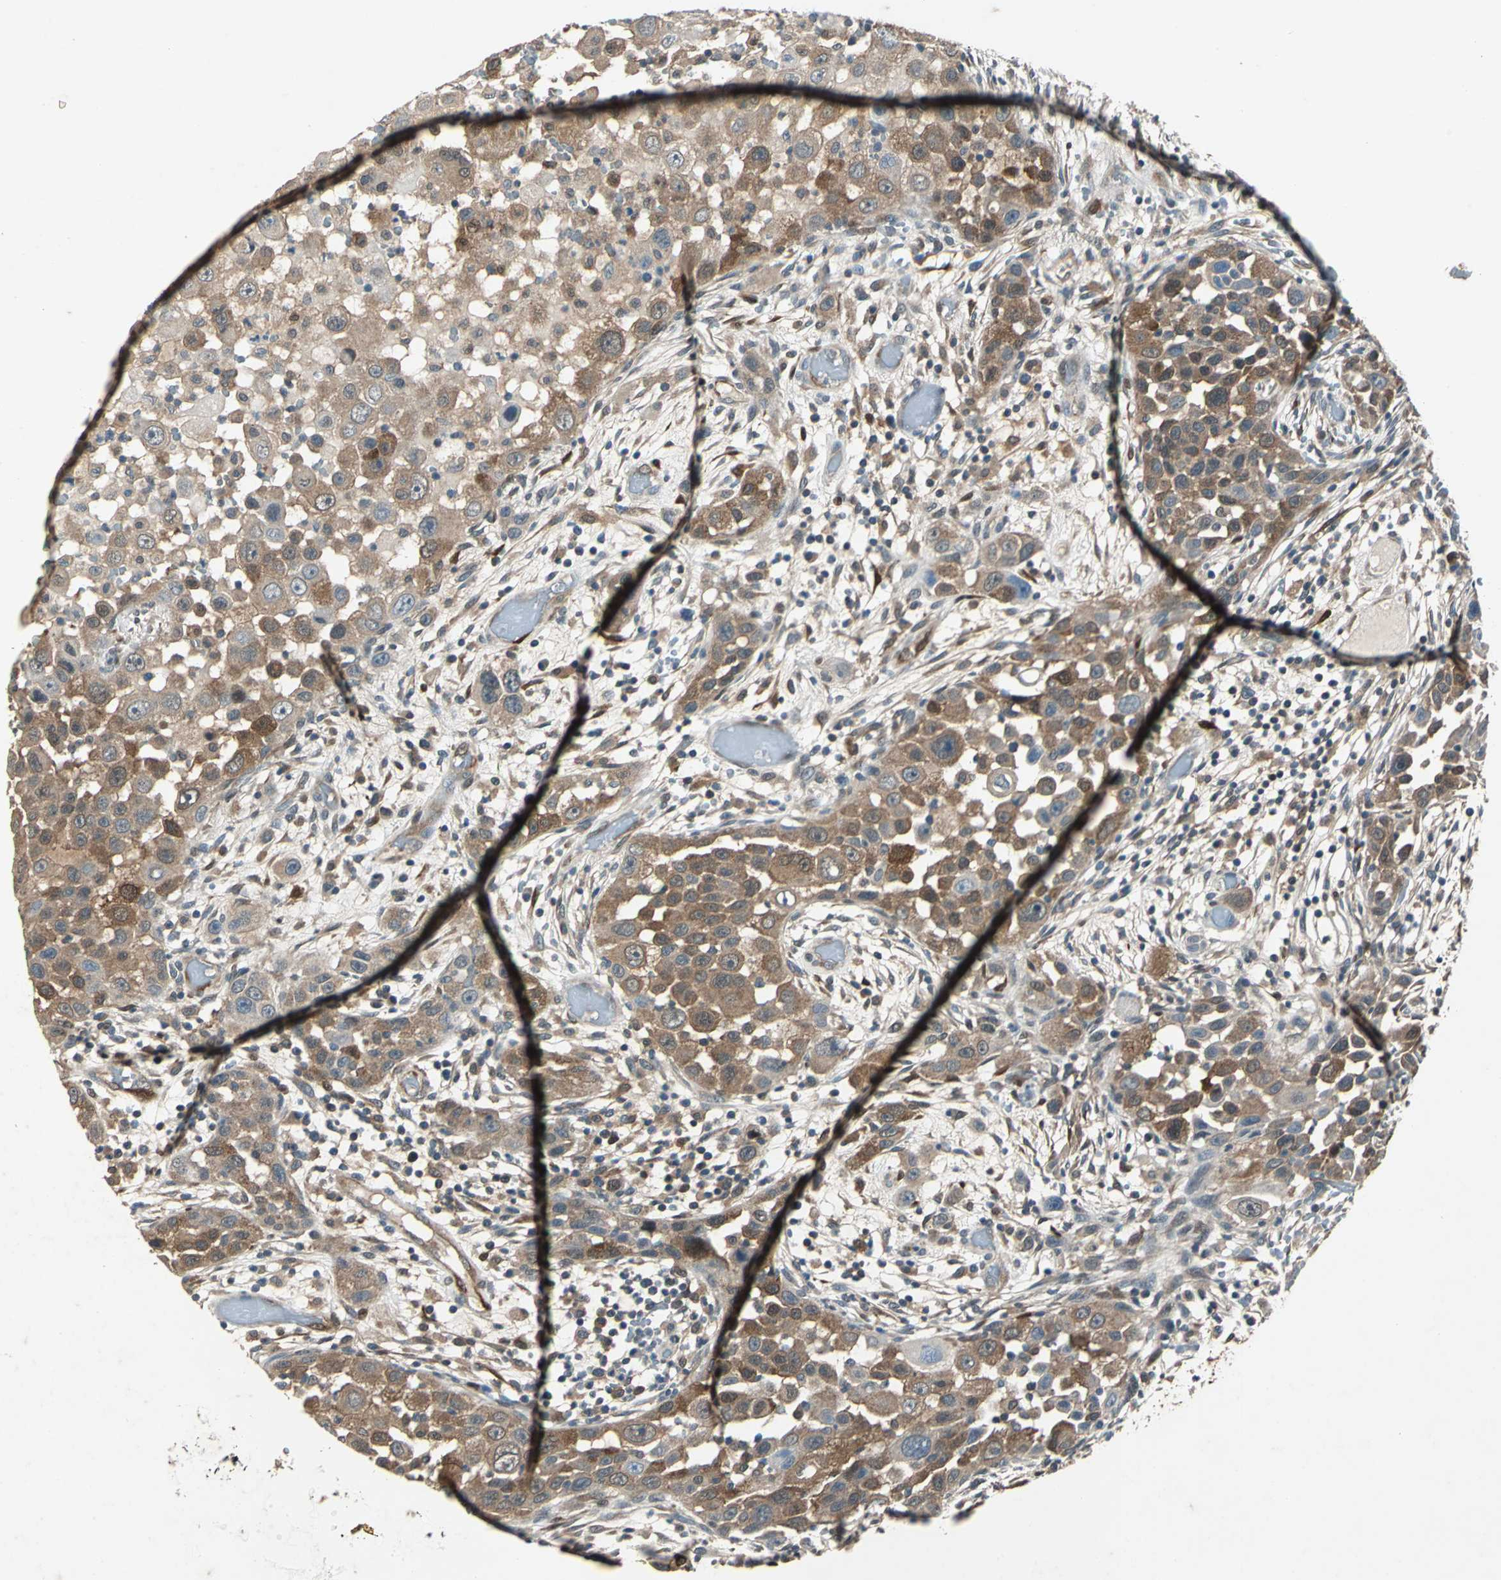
{"staining": {"intensity": "moderate", "quantity": ">75%", "location": "cytoplasmic/membranous"}, "tissue": "head and neck cancer", "cell_type": "Tumor cells", "image_type": "cancer", "snomed": [{"axis": "morphology", "description": "Carcinoma, NOS"}, {"axis": "topography", "description": "Head-Neck"}], "caption": "An immunohistochemistry image of tumor tissue is shown. Protein staining in brown shows moderate cytoplasmic/membranous positivity in head and neck cancer within tumor cells. (DAB IHC, brown staining for protein, blue staining for nuclei).", "gene": "RRM2B", "patient": {"sex": "male", "age": 87}}